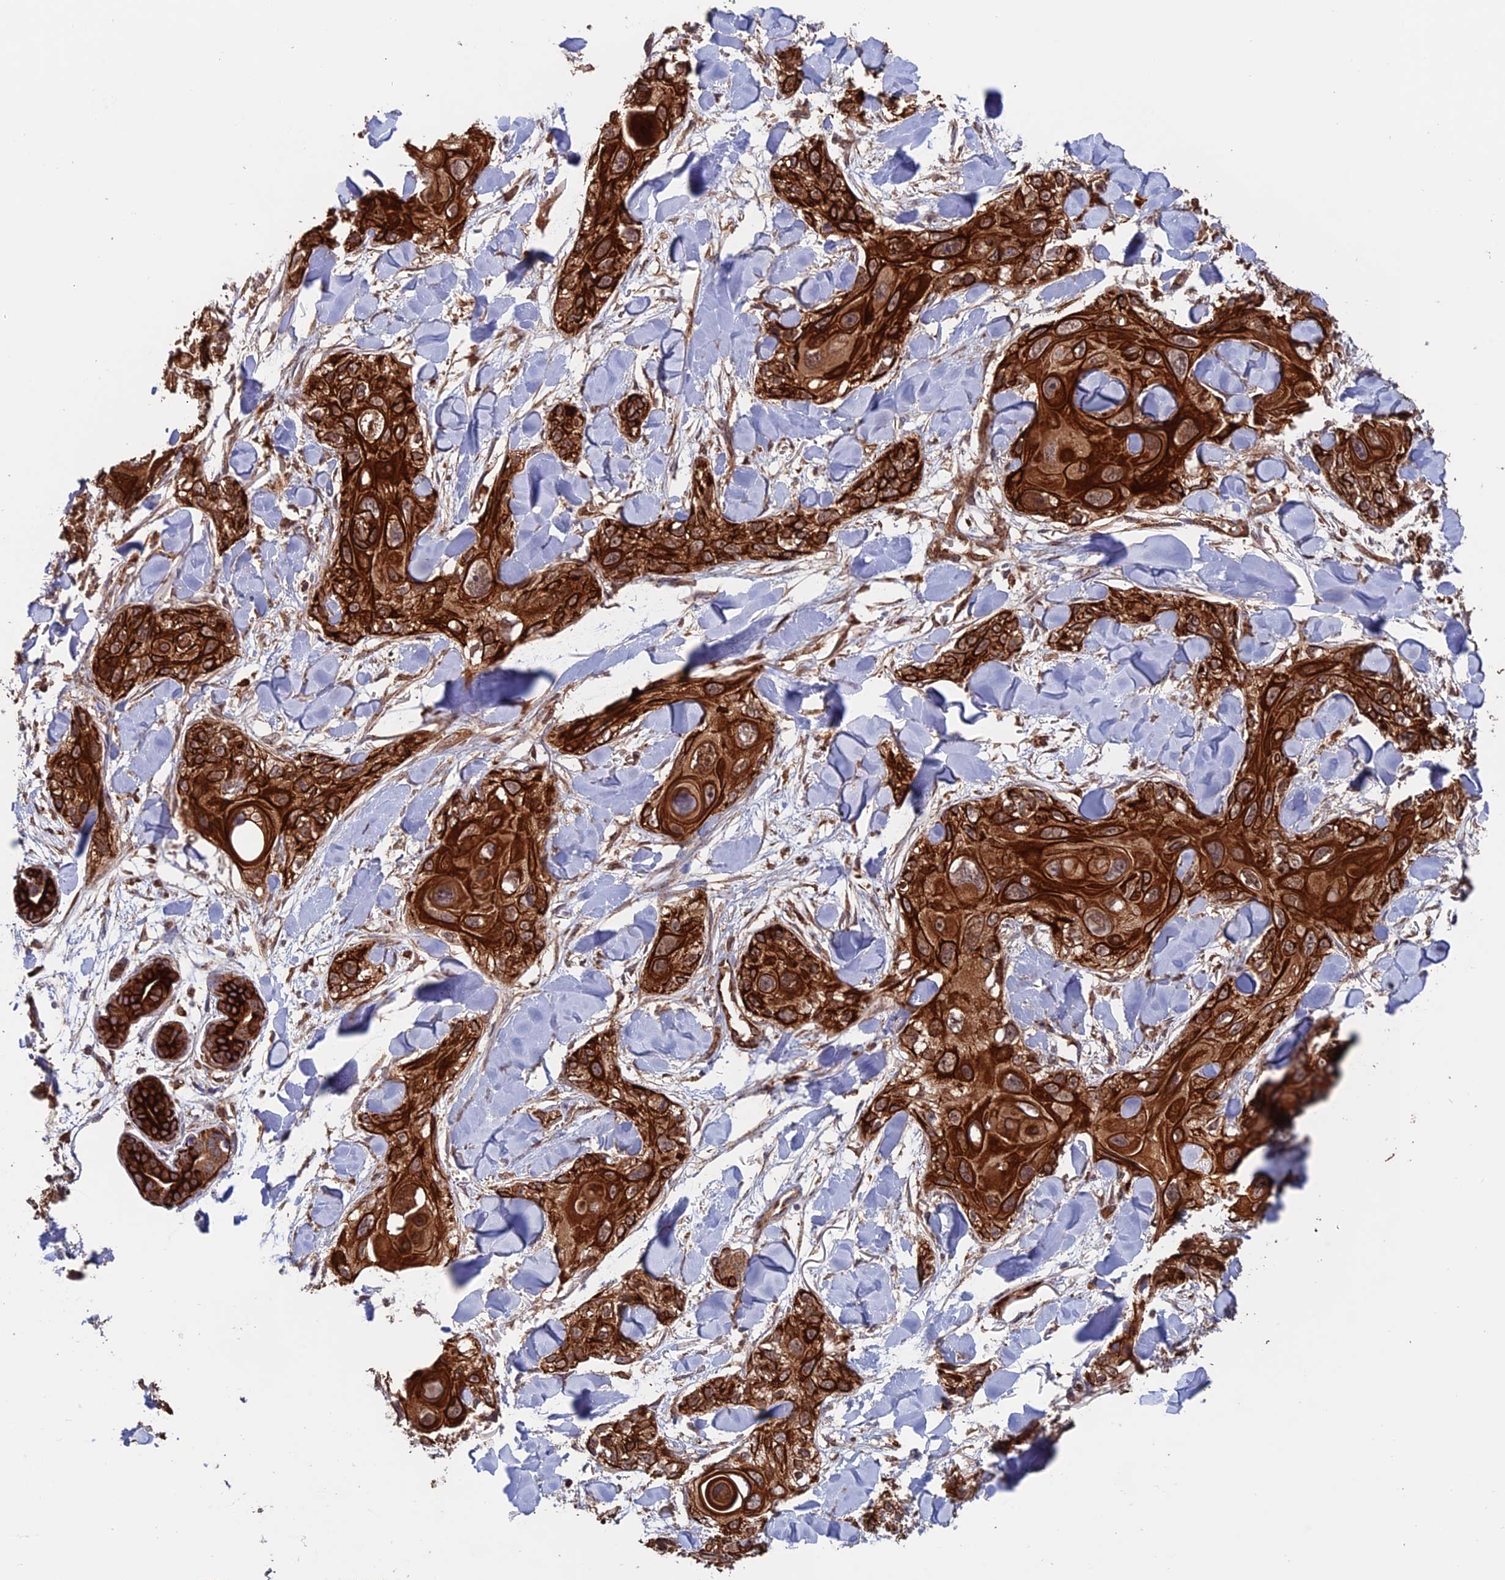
{"staining": {"intensity": "strong", "quantity": ">75%", "location": "cytoplasmic/membranous"}, "tissue": "skin cancer", "cell_type": "Tumor cells", "image_type": "cancer", "snomed": [{"axis": "morphology", "description": "Normal tissue, NOS"}, {"axis": "morphology", "description": "Squamous cell carcinoma, NOS"}, {"axis": "topography", "description": "Skin"}], "caption": "A brown stain labels strong cytoplasmic/membranous expression of a protein in human squamous cell carcinoma (skin) tumor cells.", "gene": "DTYMK", "patient": {"sex": "male", "age": 72}}